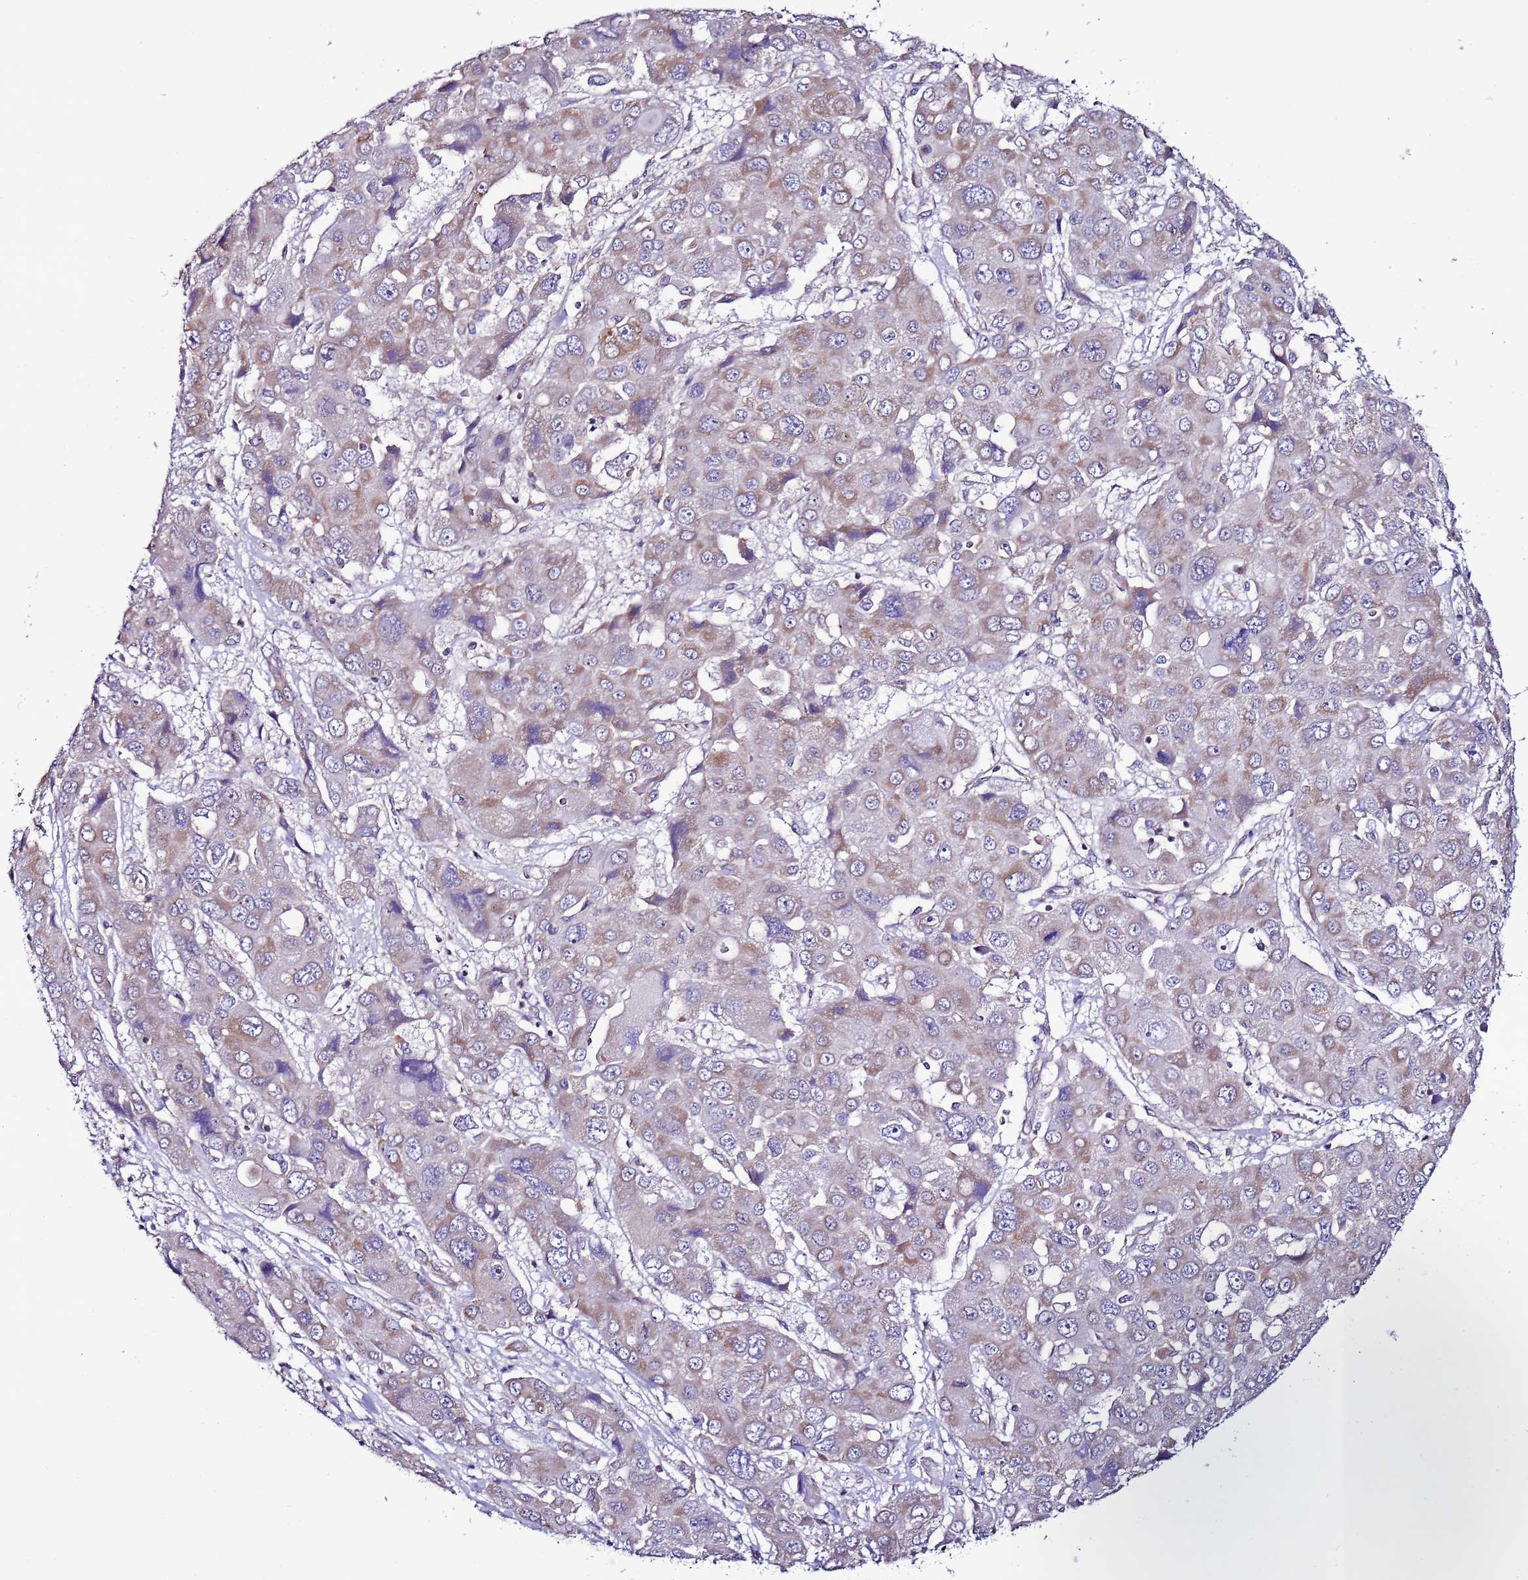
{"staining": {"intensity": "moderate", "quantity": "<25%", "location": "cytoplasmic/membranous"}, "tissue": "liver cancer", "cell_type": "Tumor cells", "image_type": "cancer", "snomed": [{"axis": "morphology", "description": "Cholangiocarcinoma"}, {"axis": "topography", "description": "Liver"}], "caption": "Protein expression analysis of human cholangiocarcinoma (liver) reveals moderate cytoplasmic/membranous staining in approximately <25% of tumor cells.", "gene": "AHI1", "patient": {"sex": "male", "age": 67}}